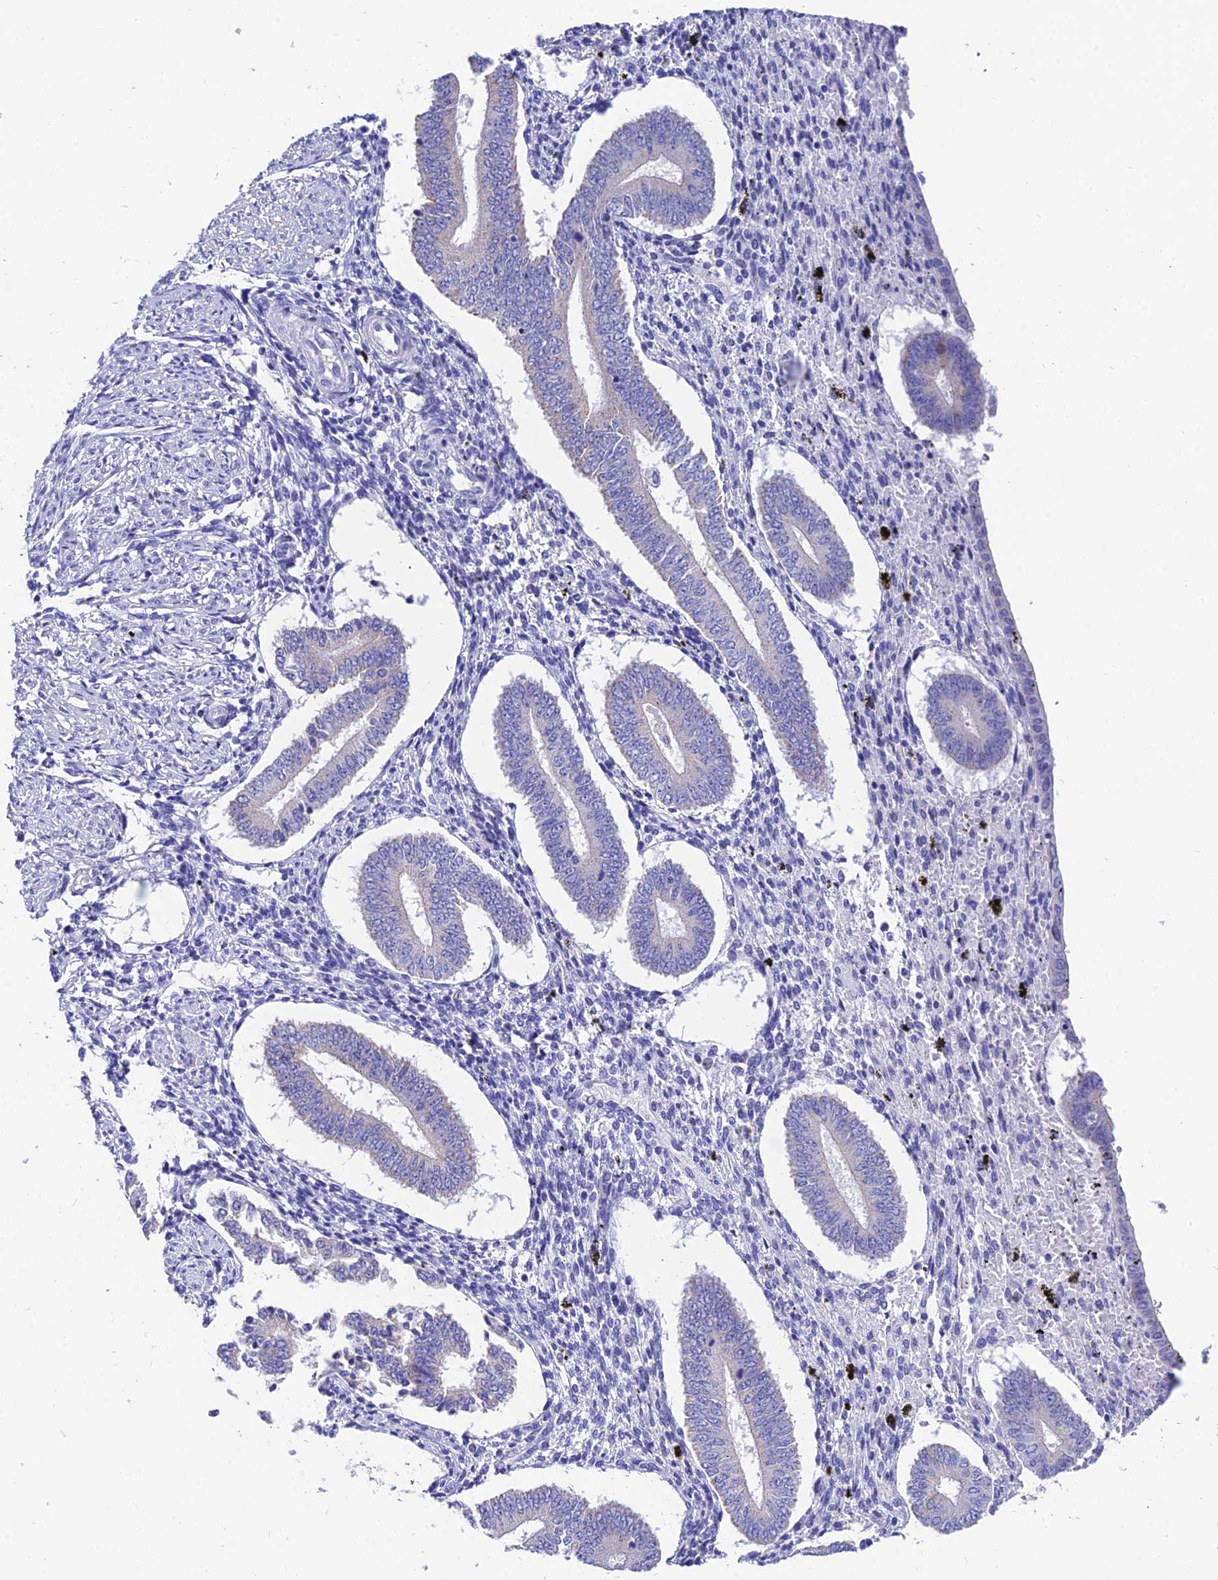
{"staining": {"intensity": "negative", "quantity": "none", "location": "none"}, "tissue": "endometrium", "cell_type": "Cells in endometrial stroma", "image_type": "normal", "snomed": [{"axis": "morphology", "description": "Normal tissue, NOS"}, {"axis": "topography", "description": "Endometrium"}], "caption": "Immunohistochemistry (IHC) of unremarkable human endometrium reveals no staining in cells in endometrial stroma. The staining was performed using DAB to visualize the protein expression in brown, while the nuclei were stained in blue with hematoxylin (Magnification: 20x).", "gene": "CEP41", "patient": {"sex": "female", "age": 42}}